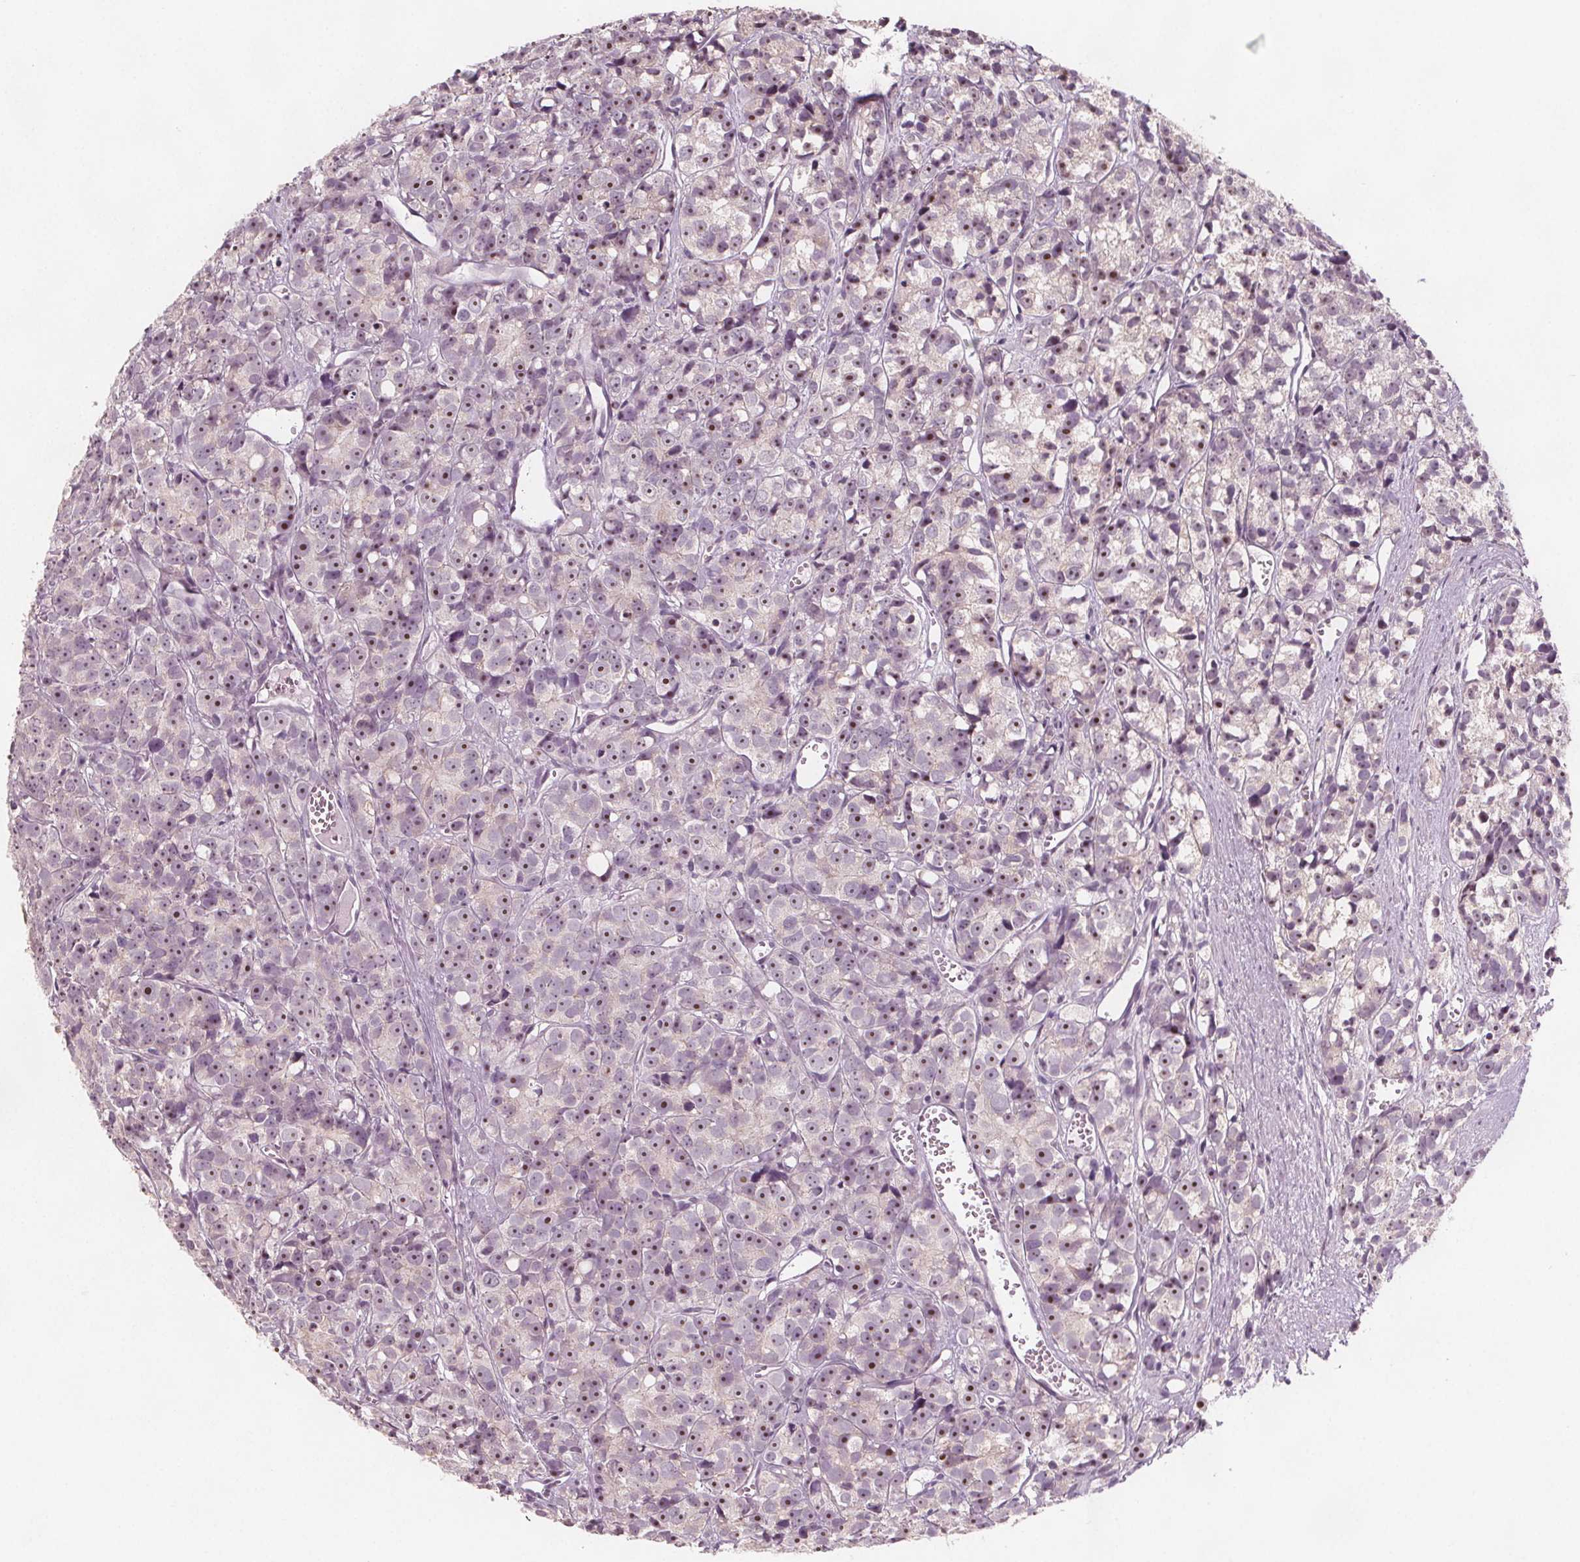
{"staining": {"intensity": "moderate", "quantity": ">75%", "location": "nuclear"}, "tissue": "prostate cancer", "cell_type": "Tumor cells", "image_type": "cancer", "snomed": [{"axis": "morphology", "description": "Adenocarcinoma, High grade"}, {"axis": "topography", "description": "Prostate"}], "caption": "A brown stain highlights moderate nuclear positivity of a protein in human prostate cancer tumor cells.", "gene": "C1orf167", "patient": {"sex": "male", "age": 77}}